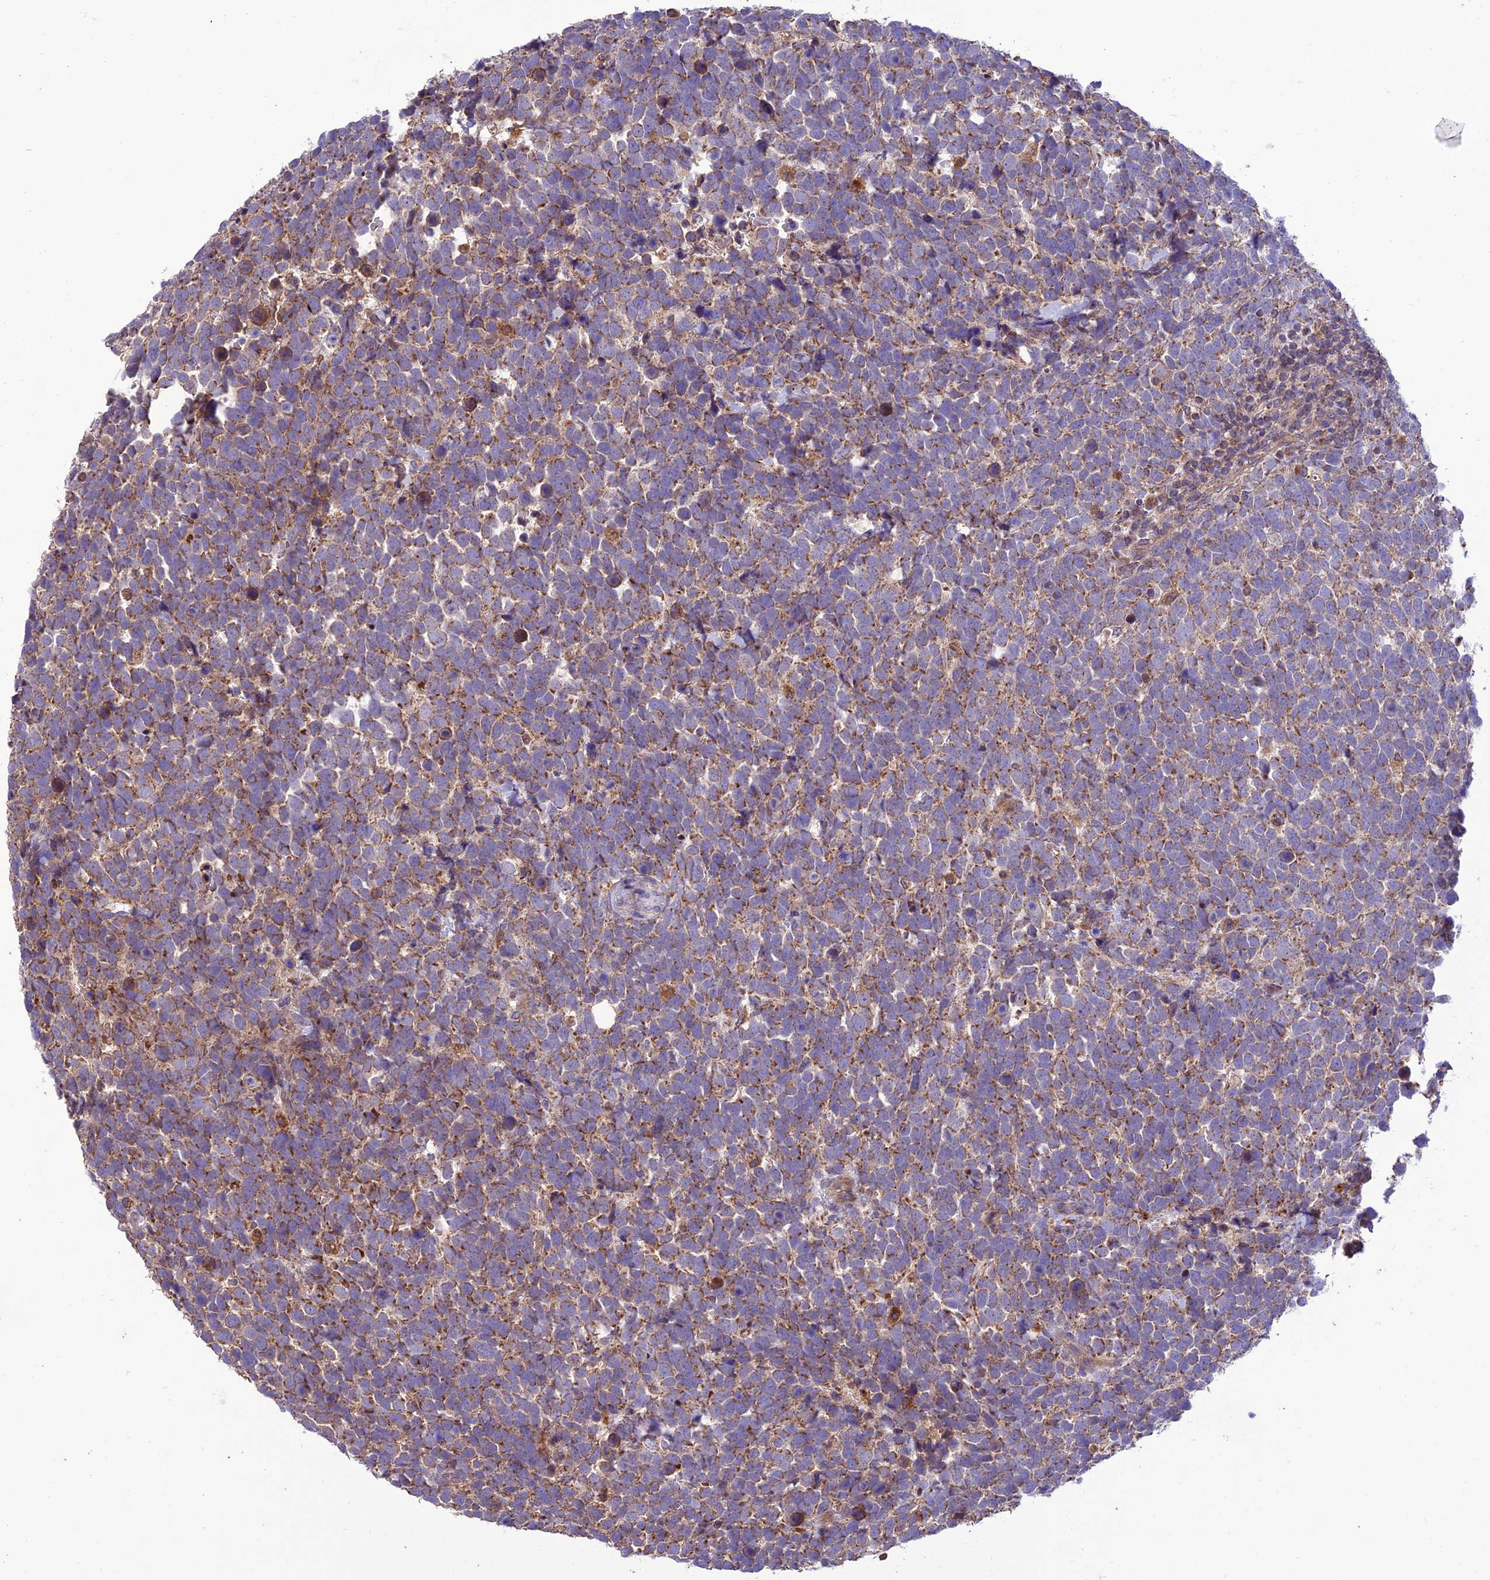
{"staining": {"intensity": "moderate", "quantity": "25%-75%", "location": "cytoplasmic/membranous"}, "tissue": "urothelial cancer", "cell_type": "Tumor cells", "image_type": "cancer", "snomed": [{"axis": "morphology", "description": "Urothelial carcinoma, High grade"}, {"axis": "topography", "description": "Urinary bladder"}], "caption": "A medium amount of moderate cytoplasmic/membranous expression is present in approximately 25%-75% of tumor cells in urothelial carcinoma (high-grade) tissue.", "gene": "NDUFAF1", "patient": {"sex": "female", "age": 82}}